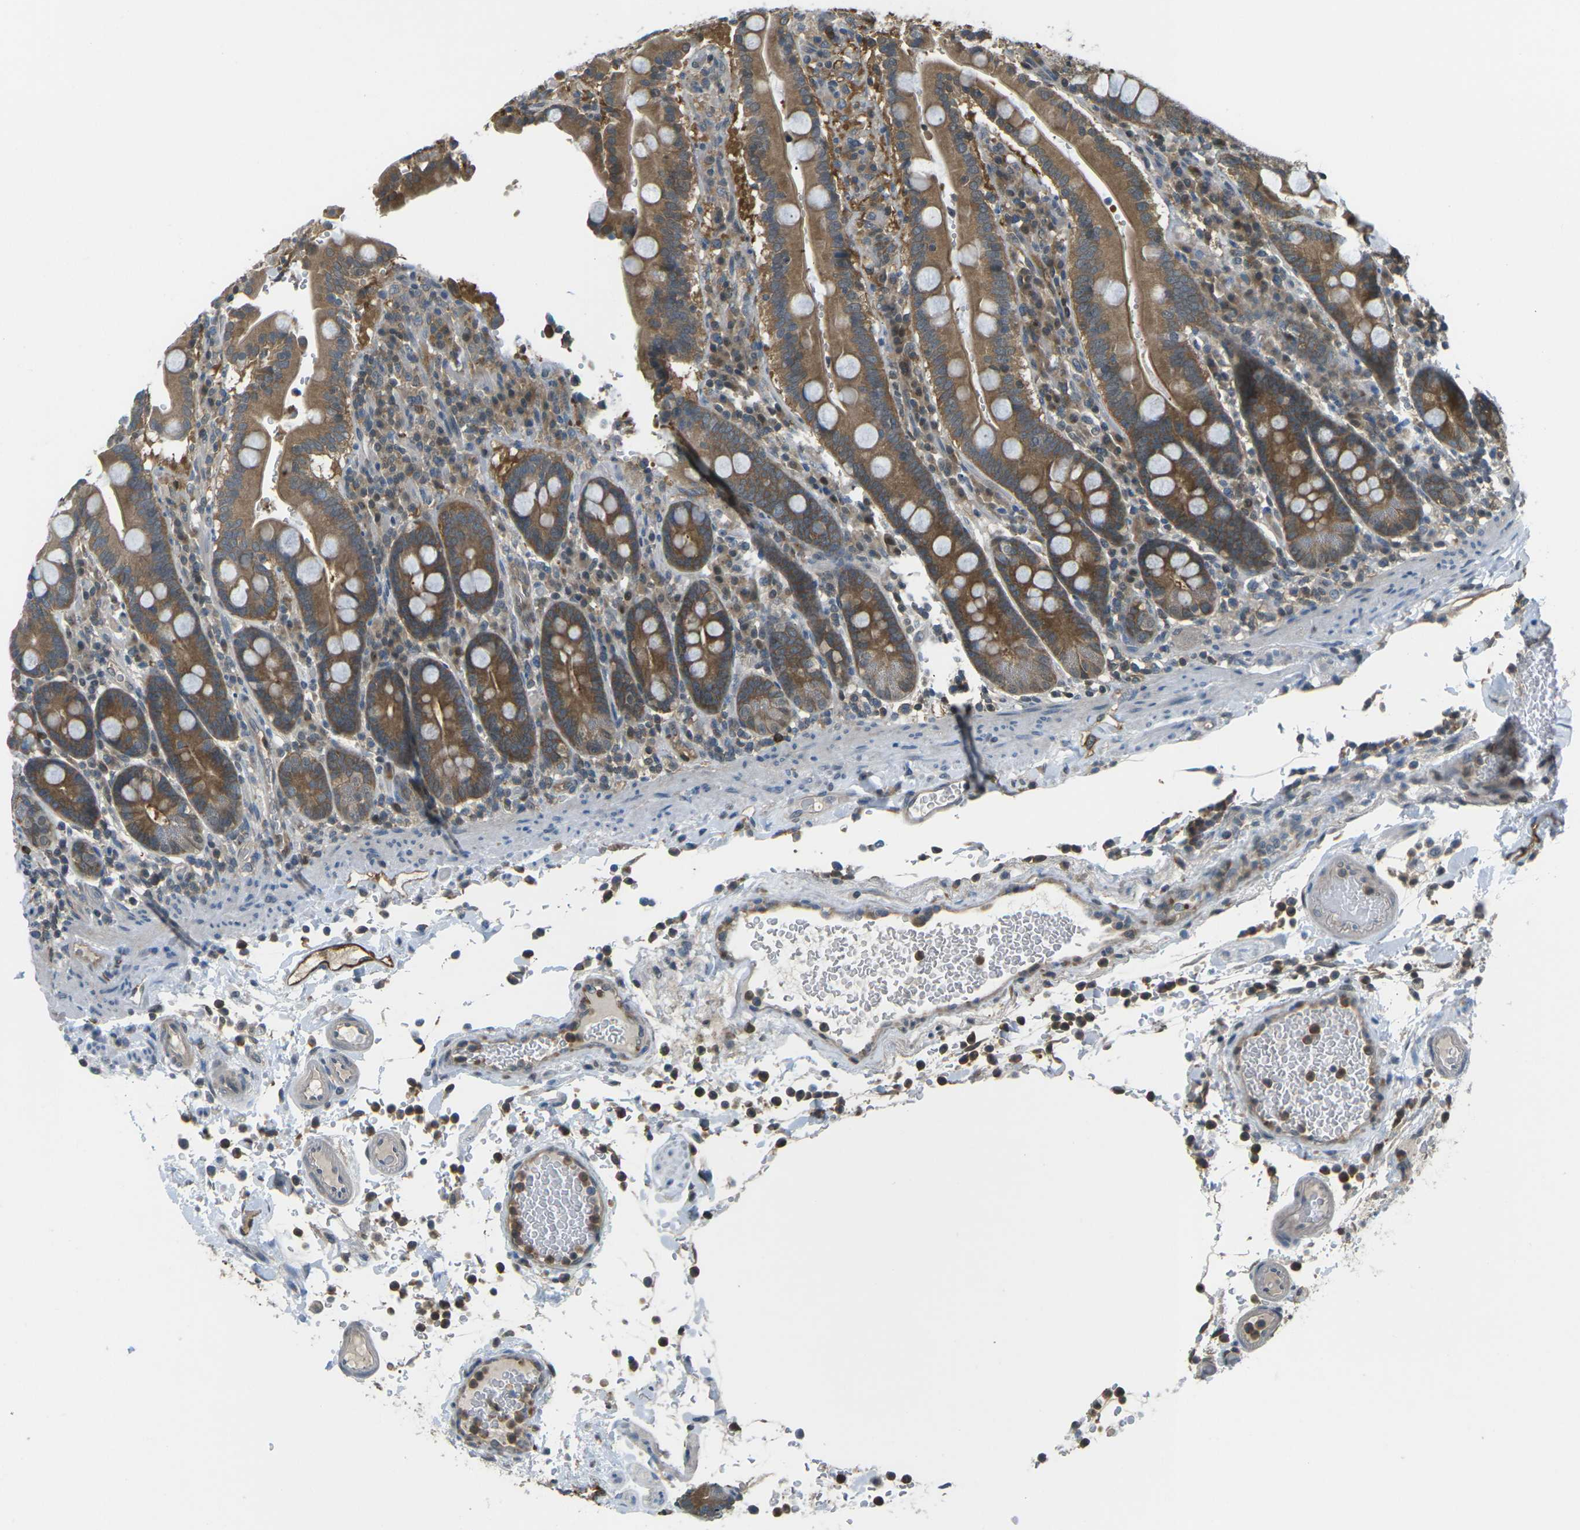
{"staining": {"intensity": "moderate", "quantity": ">75%", "location": "cytoplasmic/membranous"}, "tissue": "duodenum", "cell_type": "Glandular cells", "image_type": "normal", "snomed": [{"axis": "morphology", "description": "Normal tissue, NOS"}, {"axis": "topography", "description": "Small intestine, NOS"}], "caption": "Brown immunohistochemical staining in unremarkable duodenum shows moderate cytoplasmic/membranous staining in about >75% of glandular cells. The protein of interest is shown in brown color, while the nuclei are stained blue.", "gene": "PIEZO2", "patient": {"sex": "female", "age": 71}}